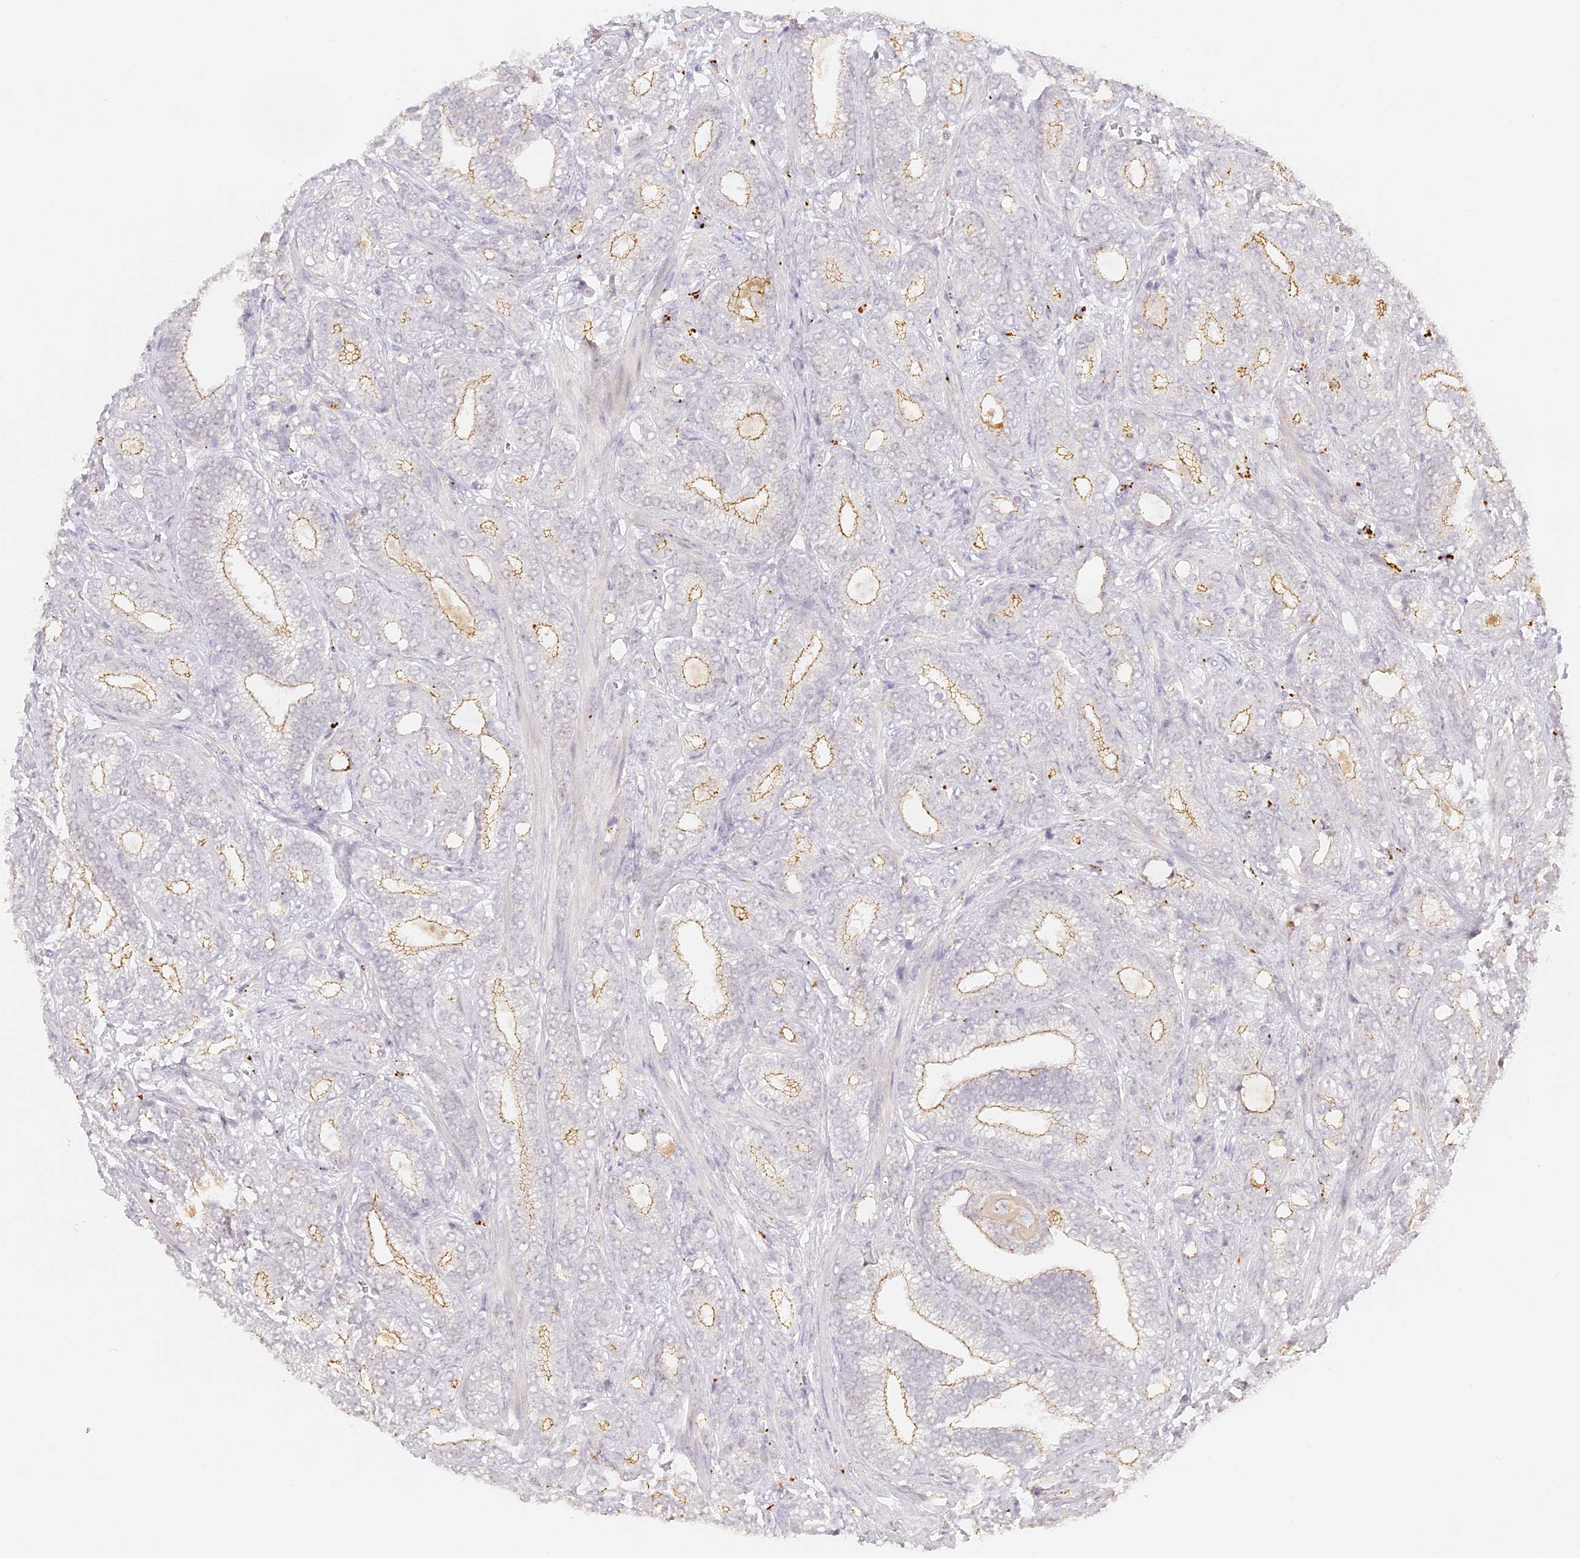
{"staining": {"intensity": "moderate", "quantity": "25%-75%", "location": "cytoplasmic/membranous"}, "tissue": "prostate cancer", "cell_type": "Tumor cells", "image_type": "cancer", "snomed": [{"axis": "morphology", "description": "Adenocarcinoma, High grade"}, {"axis": "topography", "description": "Prostate and seminal vesicle, NOS"}], "caption": "Approximately 25%-75% of tumor cells in human prostate adenocarcinoma (high-grade) show moderate cytoplasmic/membranous protein positivity as visualized by brown immunohistochemical staining.", "gene": "ELL3", "patient": {"sex": "male", "age": 67}}